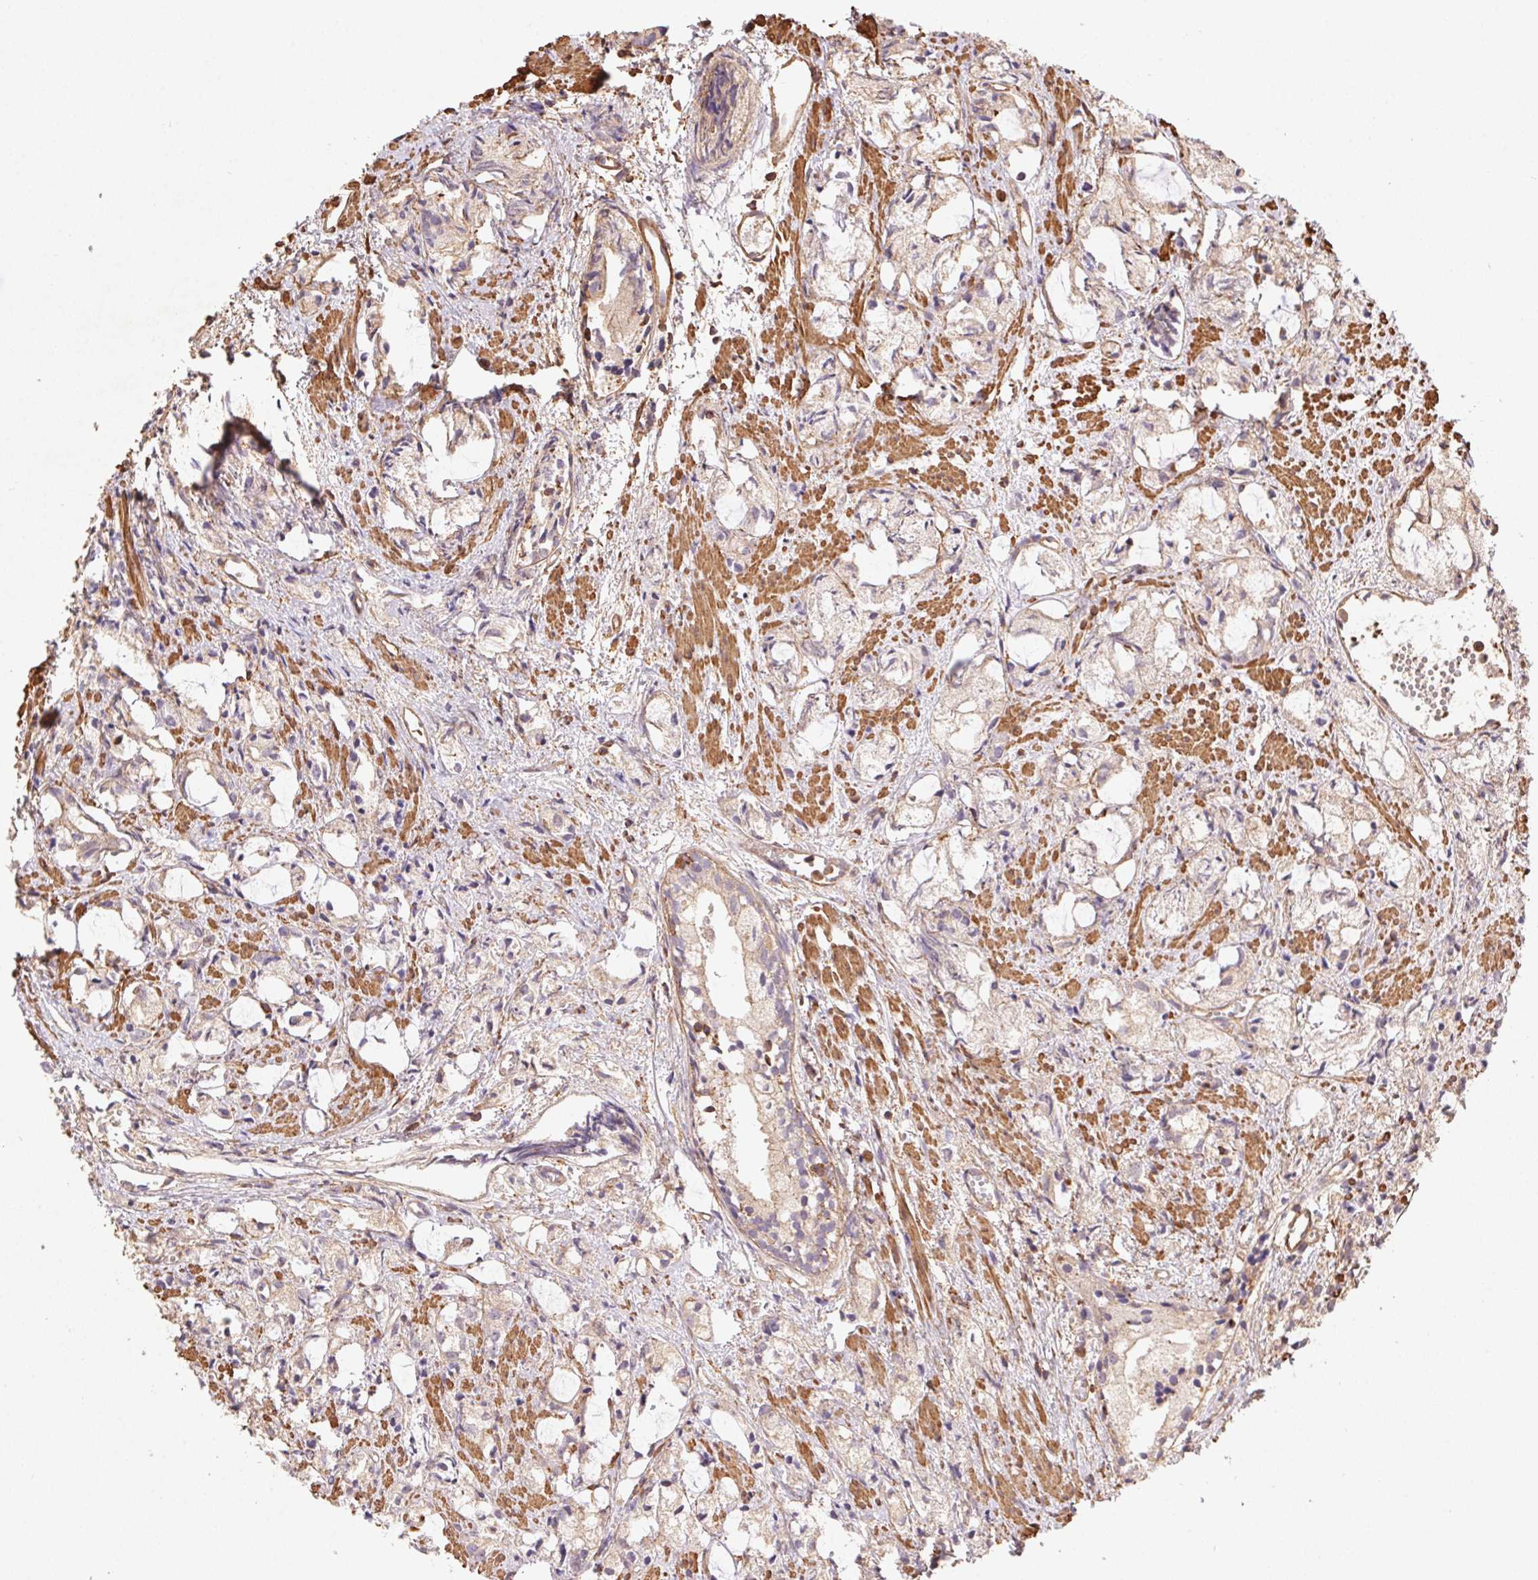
{"staining": {"intensity": "weak", "quantity": "25%-75%", "location": "cytoplasmic/membranous"}, "tissue": "prostate cancer", "cell_type": "Tumor cells", "image_type": "cancer", "snomed": [{"axis": "morphology", "description": "Adenocarcinoma, High grade"}, {"axis": "topography", "description": "Prostate"}], "caption": "Immunohistochemistry (DAB) staining of prostate high-grade adenocarcinoma demonstrates weak cytoplasmic/membranous protein expression in about 25%-75% of tumor cells.", "gene": "ATG10", "patient": {"sex": "male", "age": 85}}